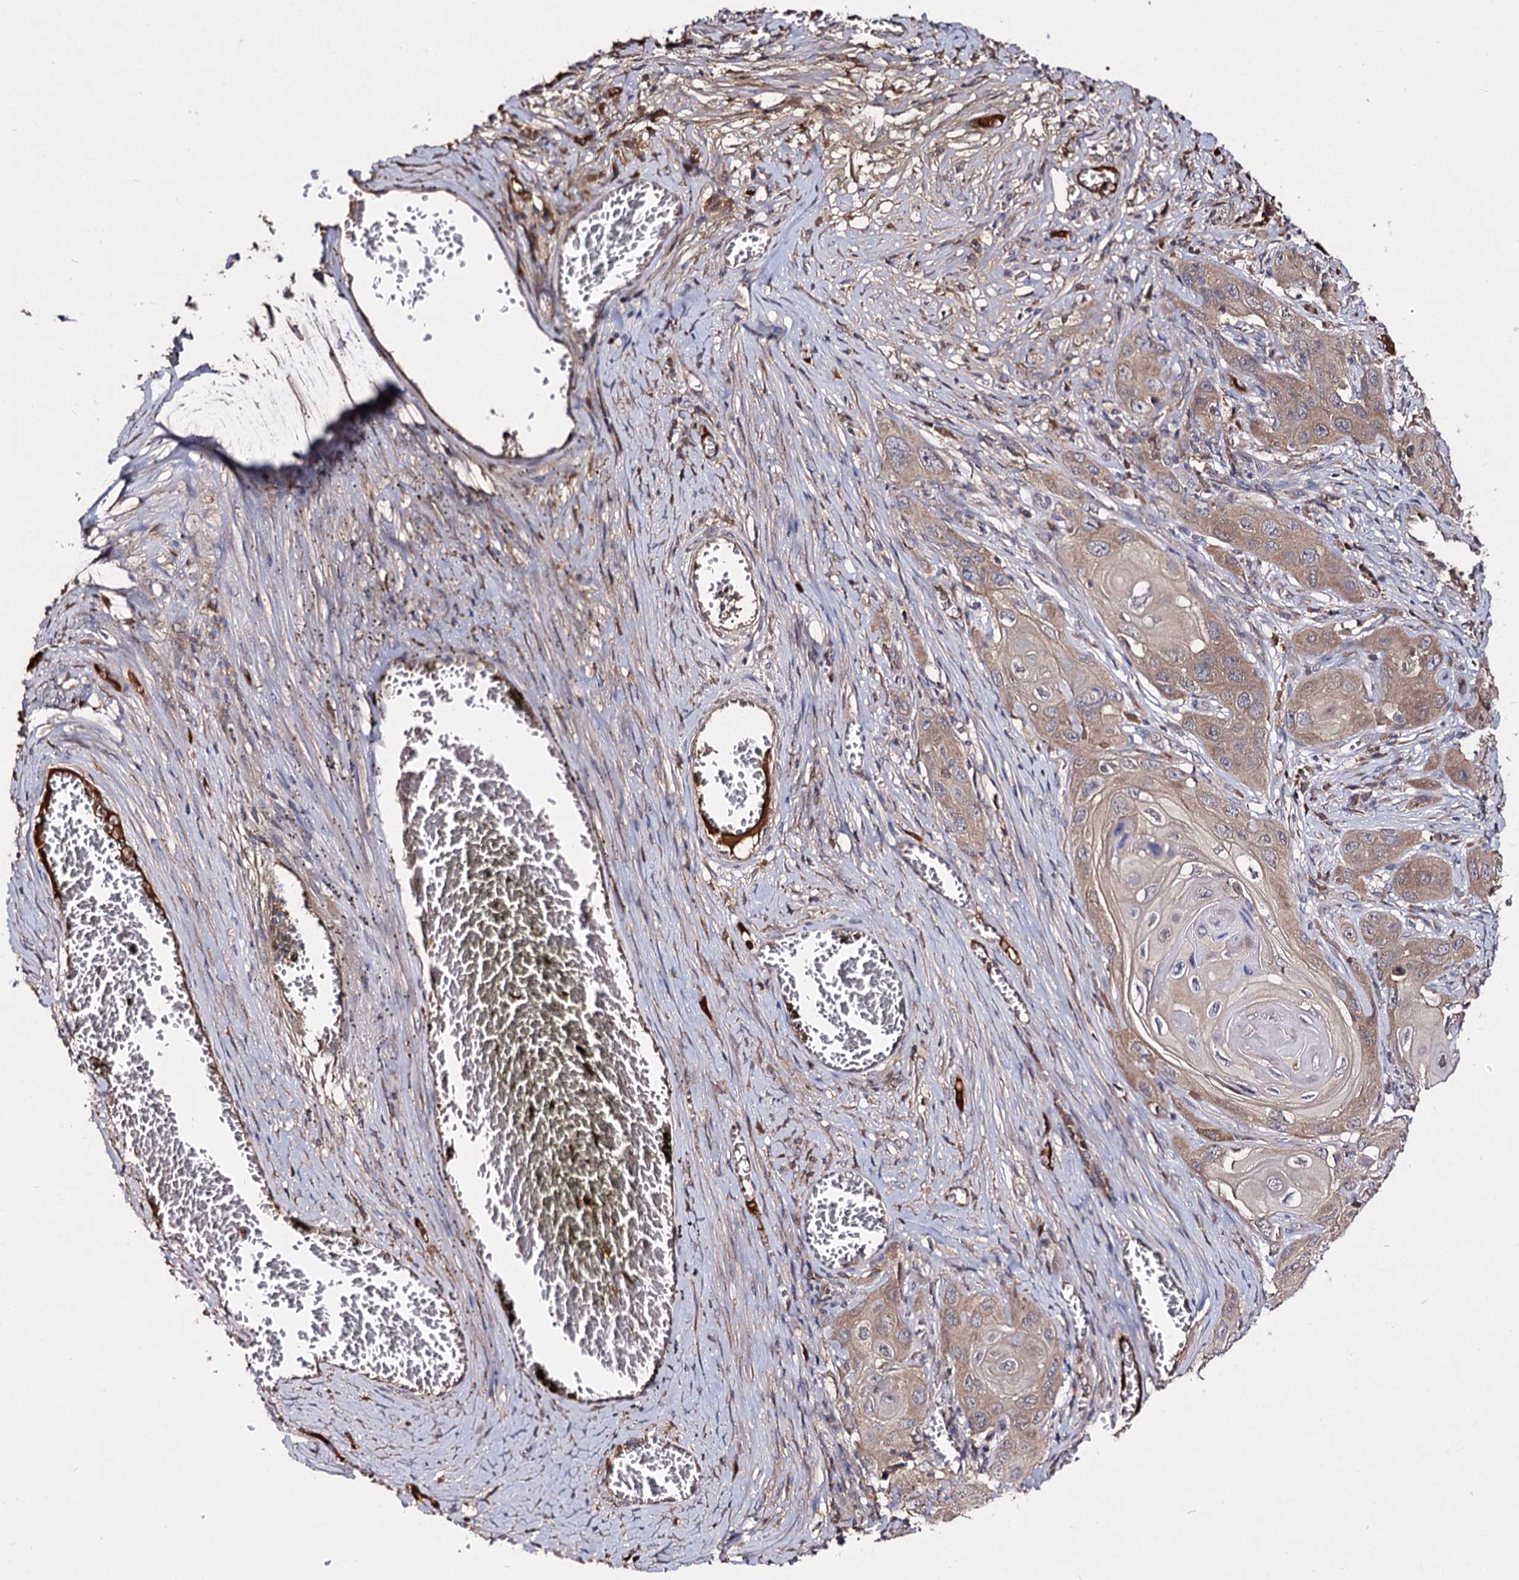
{"staining": {"intensity": "moderate", "quantity": ">75%", "location": "cytoplasmic/membranous"}, "tissue": "skin cancer", "cell_type": "Tumor cells", "image_type": "cancer", "snomed": [{"axis": "morphology", "description": "Squamous cell carcinoma, NOS"}, {"axis": "topography", "description": "Skin"}], "caption": "Brown immunohistochemical staining in squamous cell carcinoma (skin) shows moderate cytoplasmic/membranous positivity in about >75% of tumor cells. Nuclei are stained in blue.", "gene": "ARFIP2", "patient": {"sex": "male", "age": 55}}